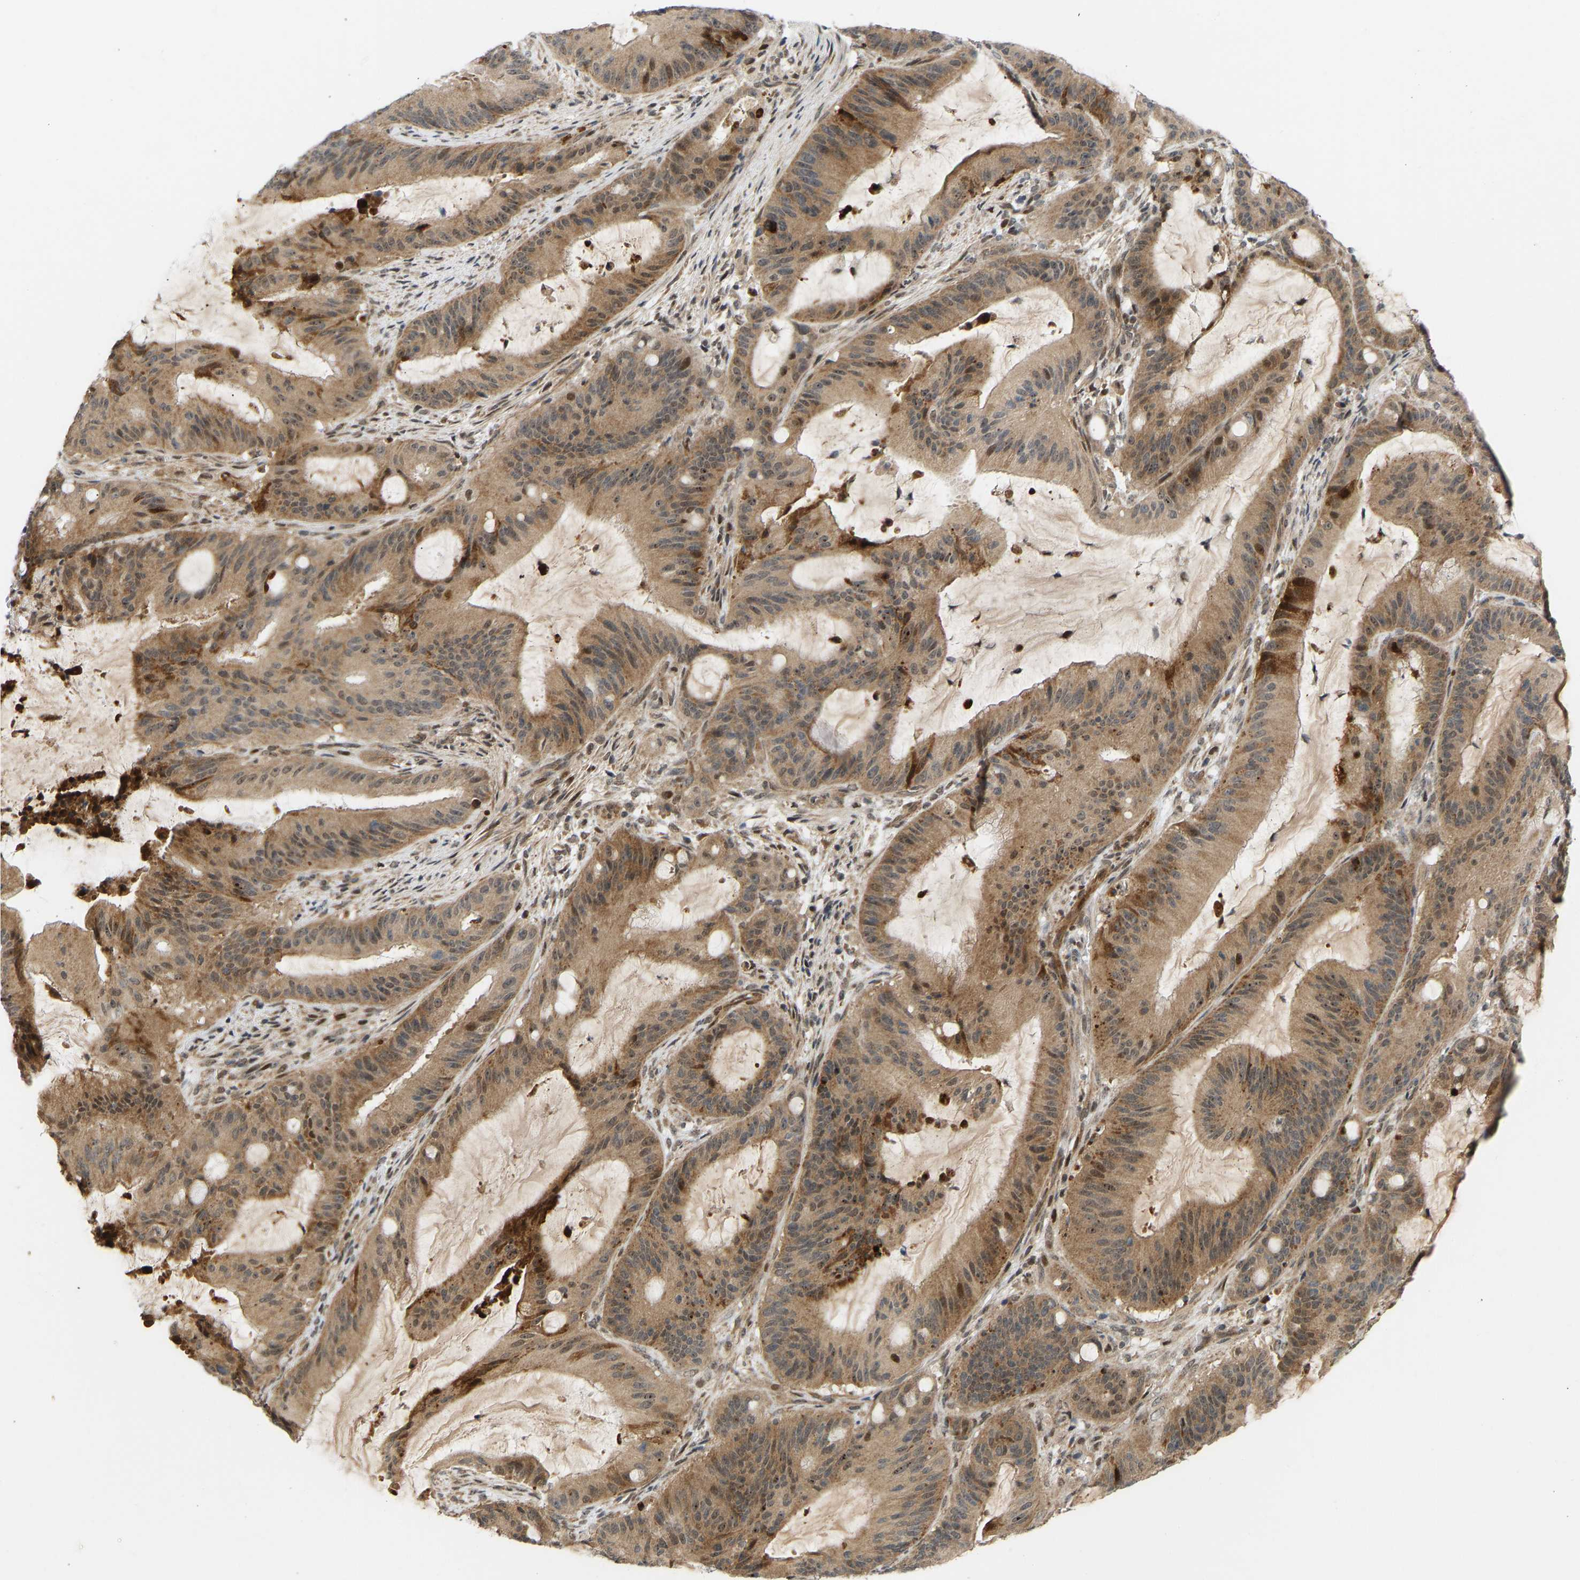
{"staining": {"intensity": "moderate", "quantity": ">75%", "location": "cytoplasmic/membranous,nuclear"}, "tissue": "liver cancer", "cell_type": "Tumor cells", "image_type": "cancer", "snomed": [{"axis": "morphology", "description": "Normal tissue, NOS"}, {"axis": "morphology", "description": "Cholangiocarcinoma"}, {"axis": "topography", "description": "Liver"}, {"axis": "topography", "description": "Peripheral nerve tissue"}], "caption": "High-magnification brightfield microscopy of liver cancer (cholangiocarcinoma) stained with DAB (brown) and counterstained with hematoxylin (blue). tumor cells exhibit moderate cytoplasmic/membranous and nuclear staining is seen in approximately>75% of cells.", "gene": "BAG1", "patient": {"sex": "female", "age": 73}}